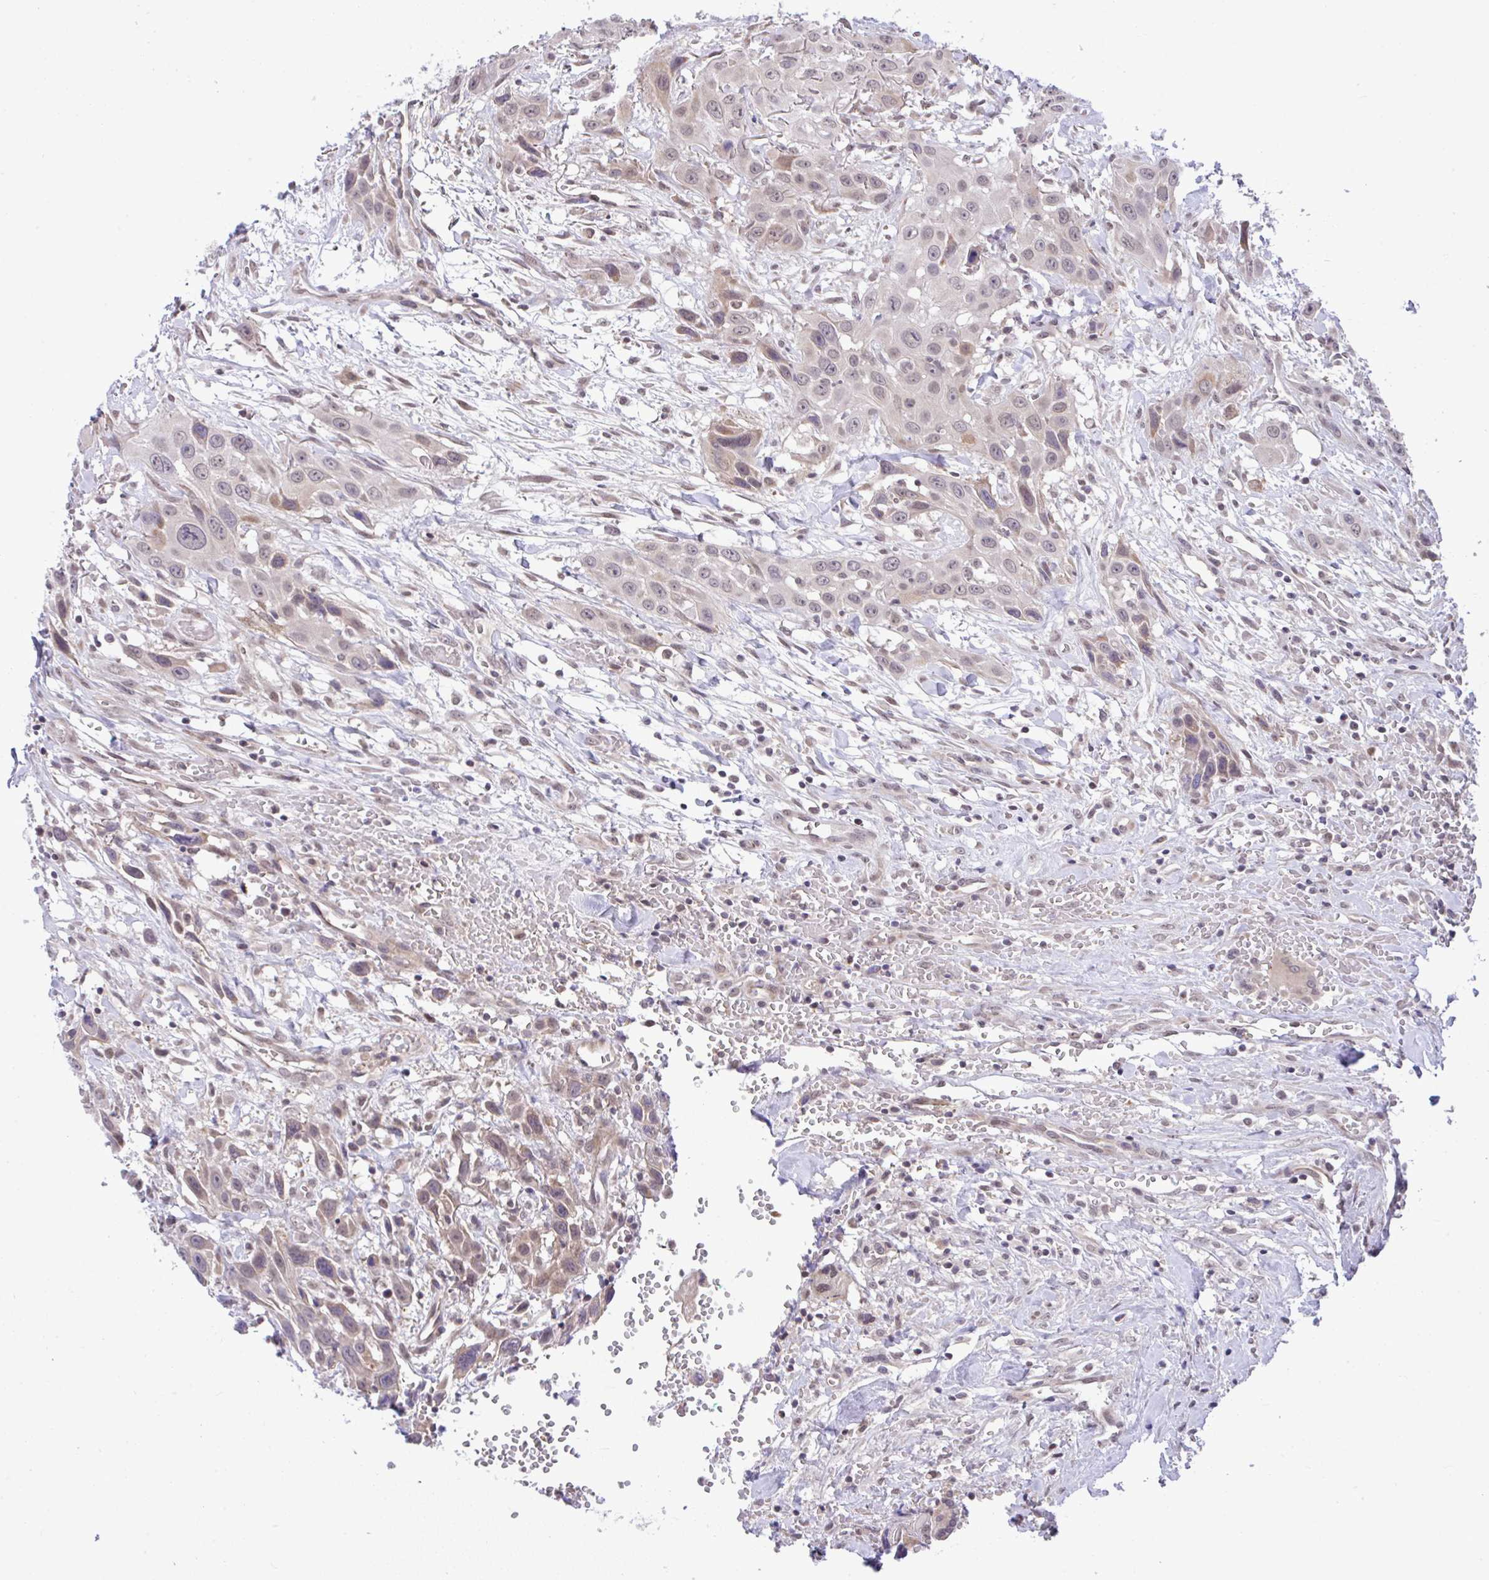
{"staining": {"intensity": "moderate", "quantity": "25%-75%", "location": "cytoplasmic/membranous,nuclear"}, "tissue": "head and neck cancer", "cell_type": "Tumor cells", "image_type": "cancer", "snomed": [{"axis": "morphology", "description": "Squamous cell carcinoma, NOS"}, {"axis": "topography", "description": "Head-Neck"}], "caption": "High-power microscopy captured an immunohistochemistry histopathology image of squamous cell carcinoma (head and neck), revealing moderate cytoplasmic/membranous and nuclear positivity in approximately 25%-75% of tumor cells.", "gene": "C9orf64", "patient": {"sex": "male", "age": 81}}